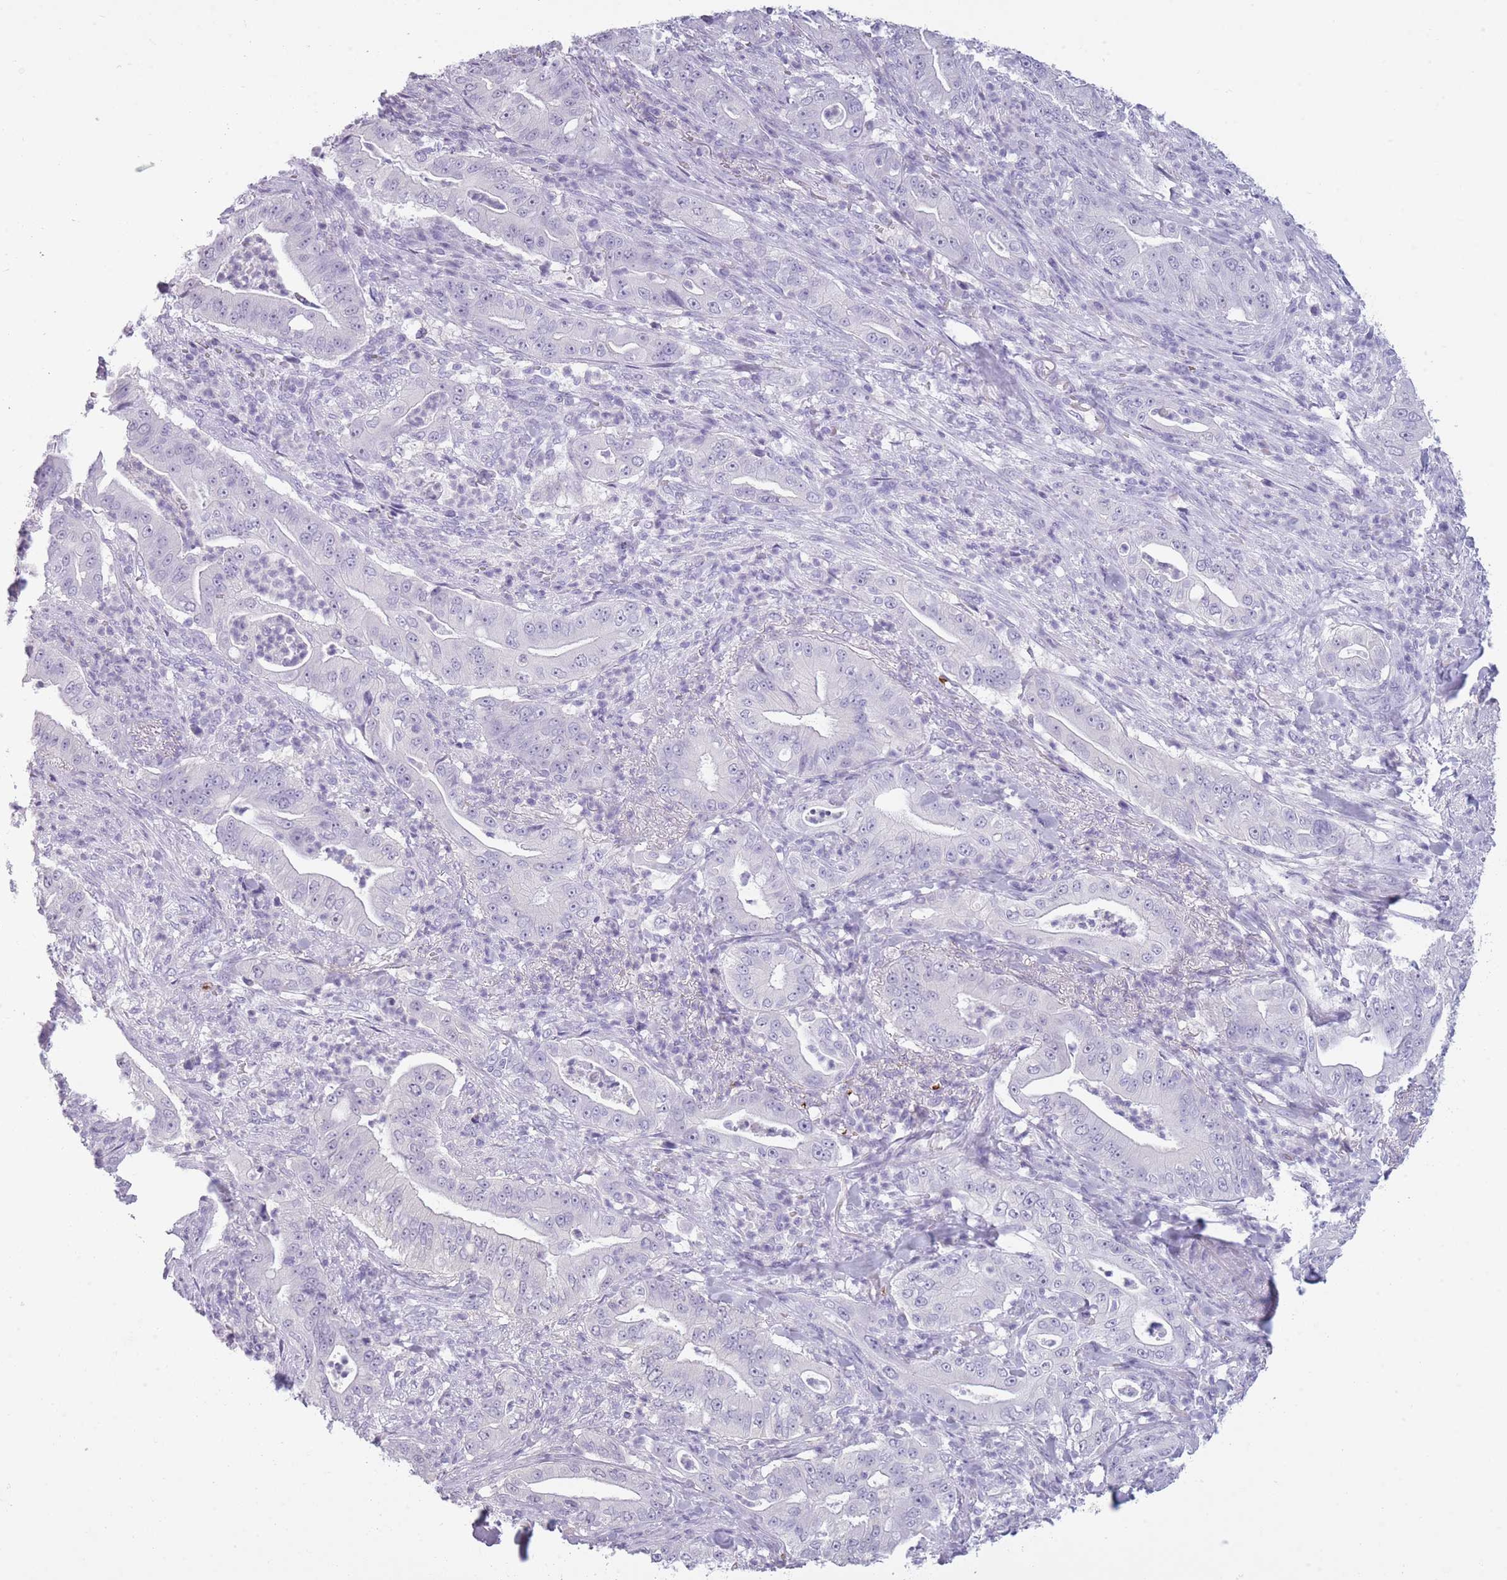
{"staining": {"intensity": "negative", "quantity": "none", "location": "none"}, "tissue": "pancreatic cancer", "cell_type": "Tumor cells", "image_type": "cancer", "snomed": [{"axis": "morphology", "description": "Adenocarcinoma, NOS"}, {"axis": "topography", "description": "Pancreas"}], "caption": "Micrograph shows no protein positivity in tumor cells of pancreatic cancer tissue.", "gene": "OR7C1", "patient": {"sex": "male", "age": 71}}